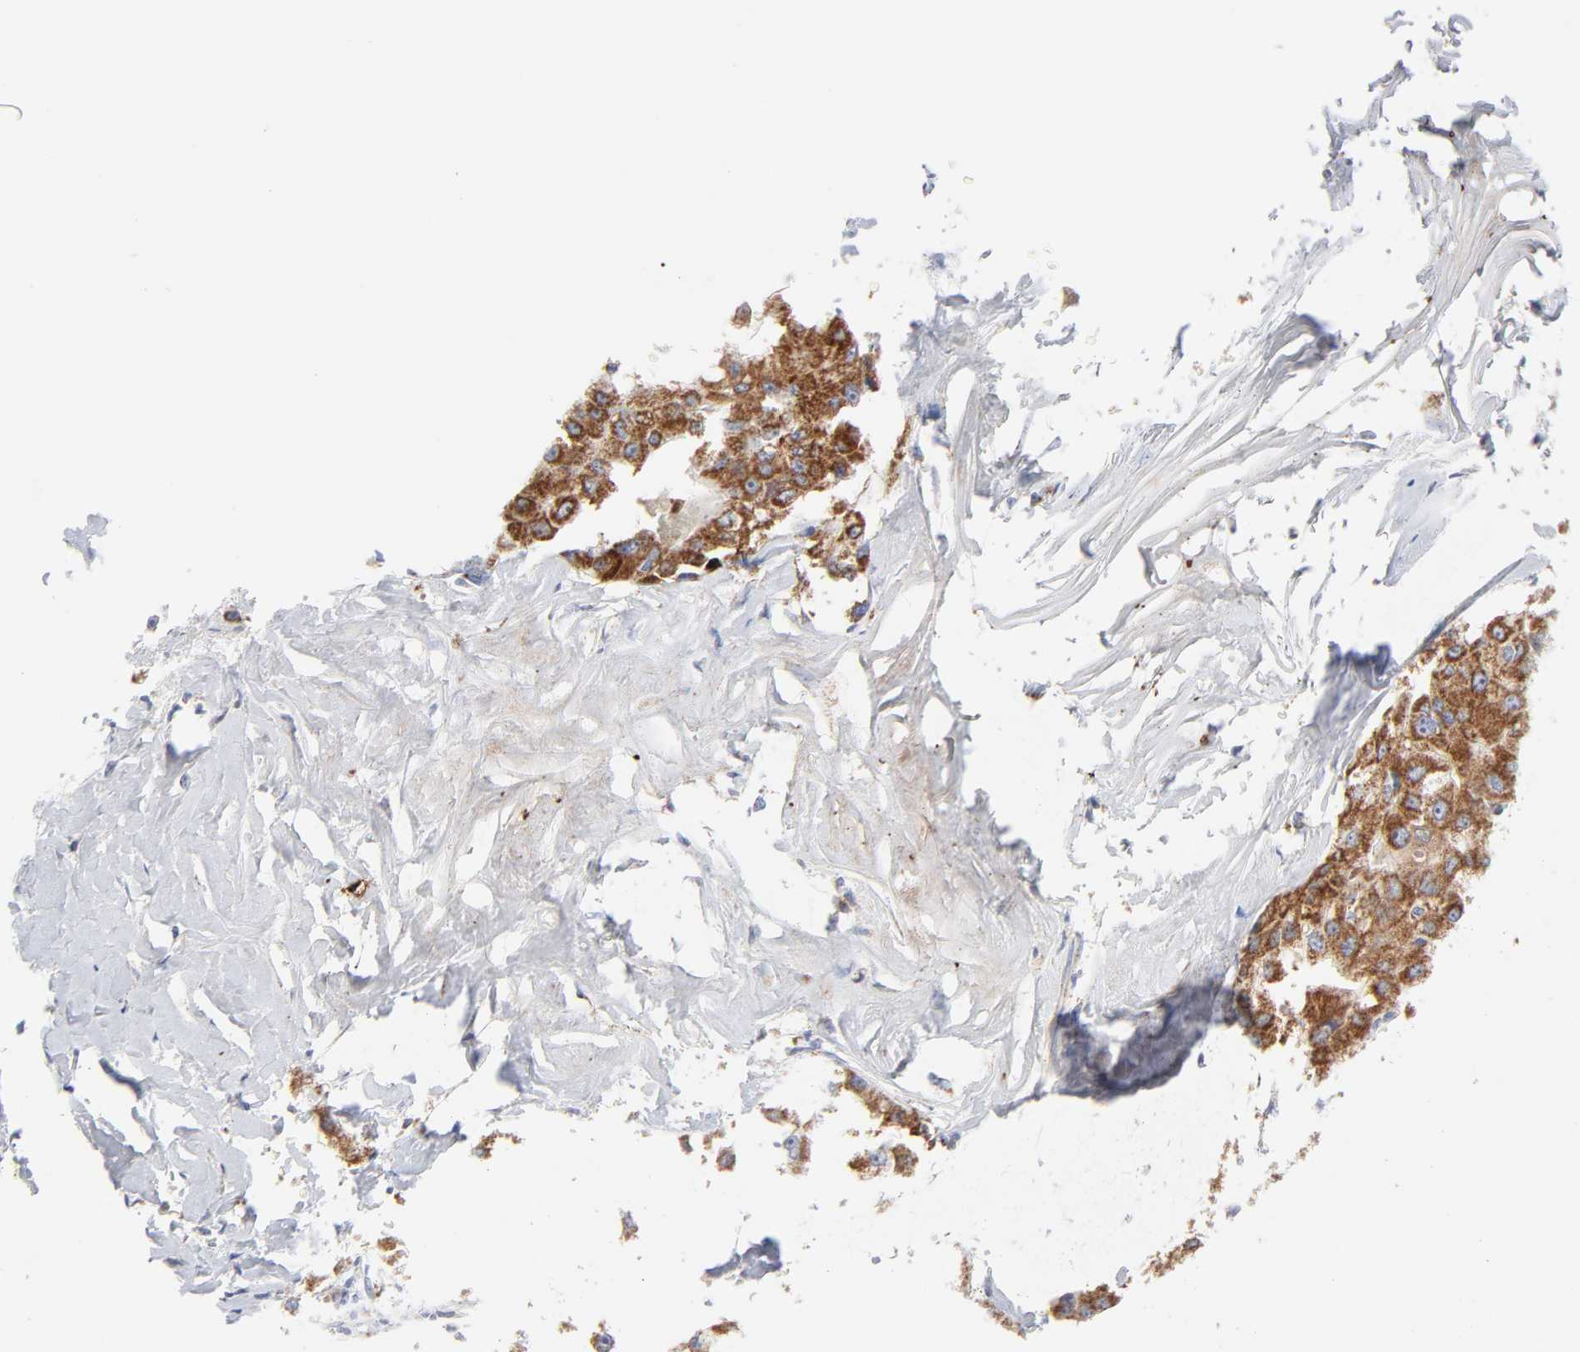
{"staining": {"intensity": "moderate", "quantity": ">75%", "location": "cytoplasmic/membranous"}, "tissue": "liver cancer", "cell_type": "Tumor cells", "image_type": "cancer", "snomed": [{"axis": "morphology", "description": "Carcinoma, Hepatocellular, NOS"}, {"axis": "topography", "description": "Liver"}], "caption": "A medium amount of moderate cytoplasmic/membranous expression is identified in about >75% of tumor cells in liver cancer tissue. (Stains: DAB (3,3'-diaminobenzidine) in brown, nuclei in blue, Microscopy: brightfield microscopy at high magnification).", "gene": "DIABLO", "patient": {"sex": "male", "age": 80}}